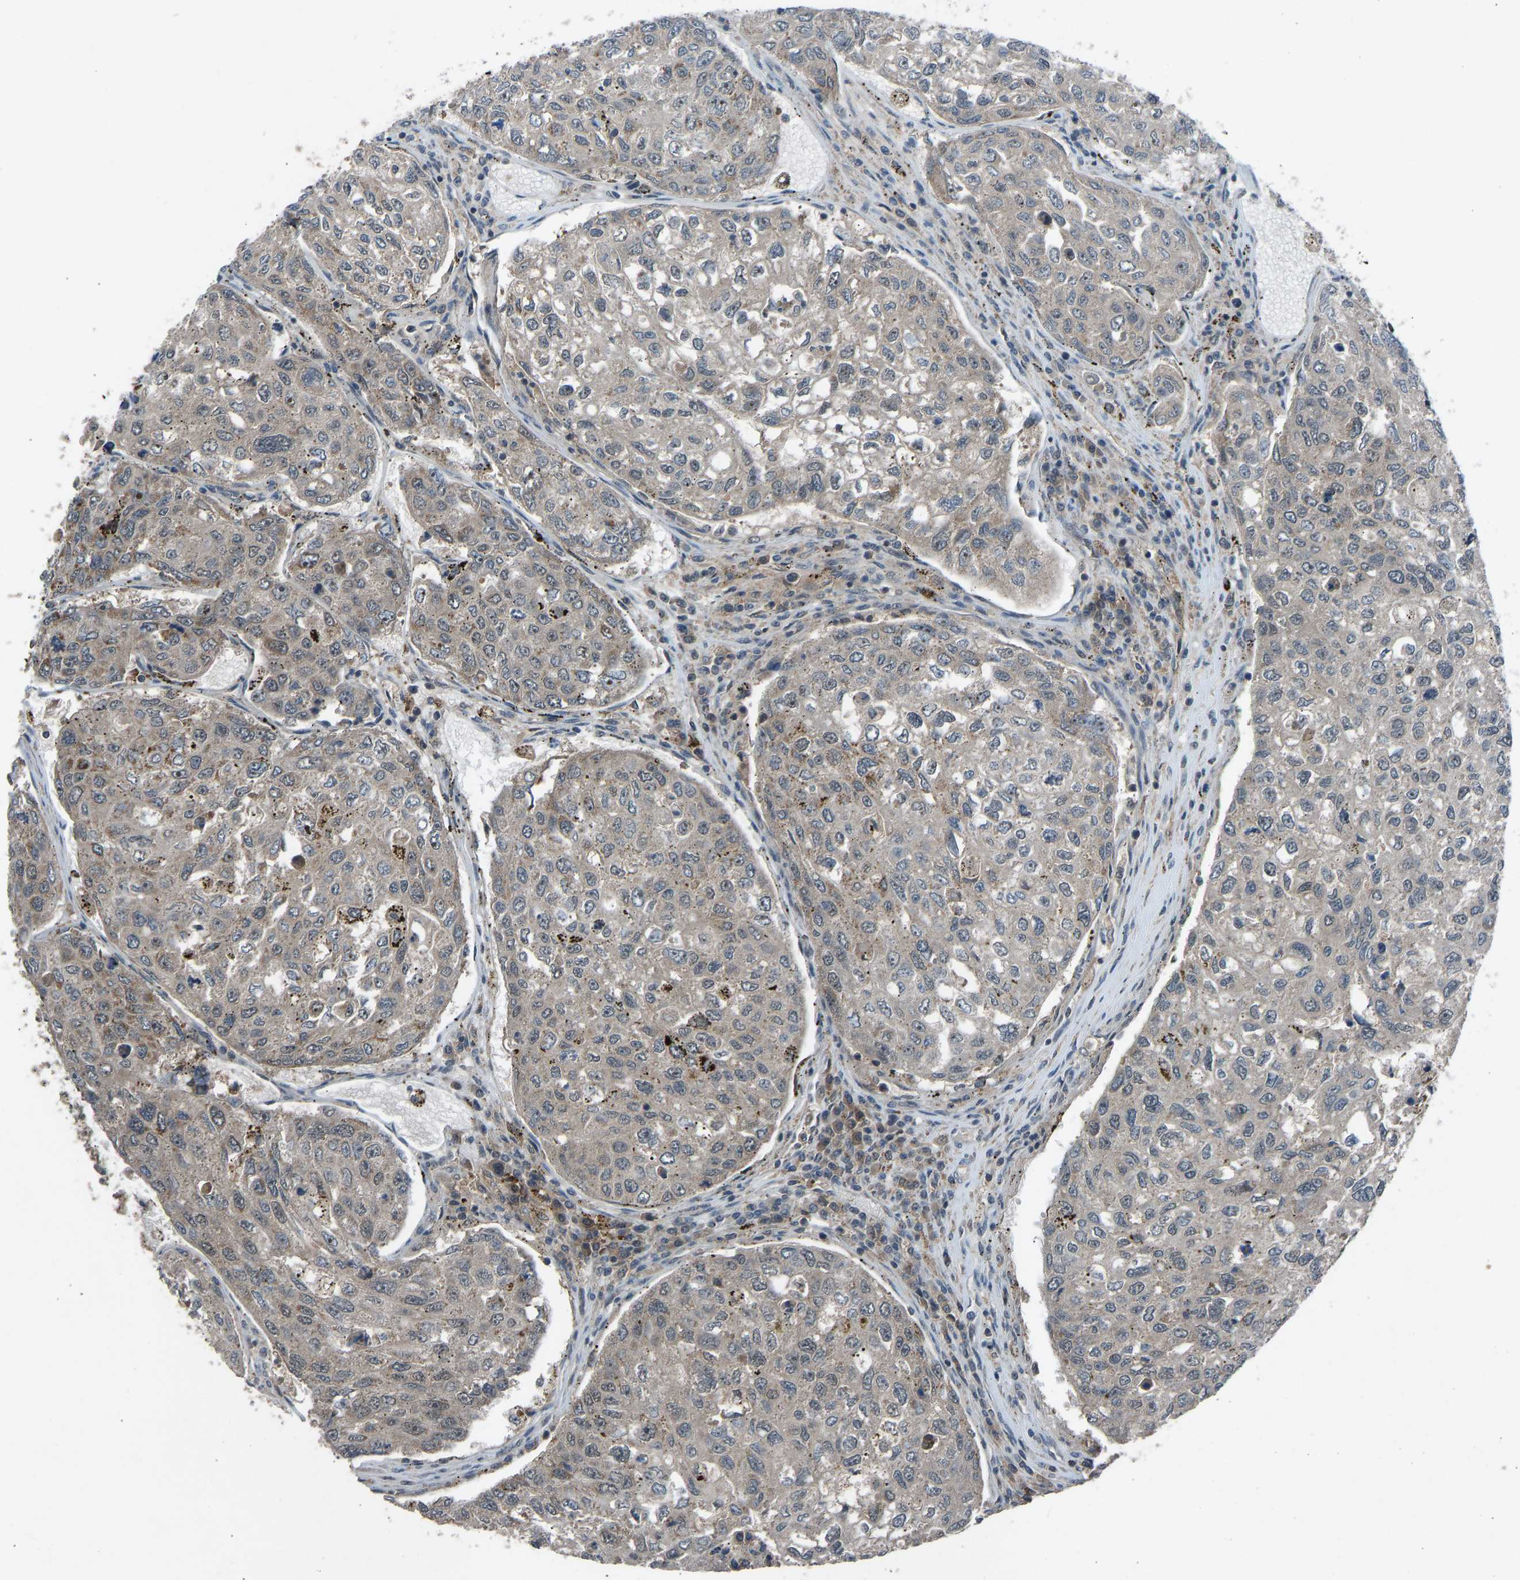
{"staining": {"intensity": "weak", "quantity": "25%-75%", "location": "cytoplasmic/membranous,nuclear"}, "tissue": "urothelial cancer", "cell_type": "Tumor cells", "image_type": "cancer", "snomed": [{"axis": "morphology", "description": "Urothelial carcinoma, High grade"}, {"axis": "topography", "description": "Lymph node"}, {"axis": "topography", "description": "Urinary bladder"}], "caption": "Weak cytoplasmic/membranous and nuclear staining is seen in approximately 25%-75% of tumor cells in urothelial cancer.", "gene": "SLC43A1", "patient": {"sex": "male", "age": 51}}